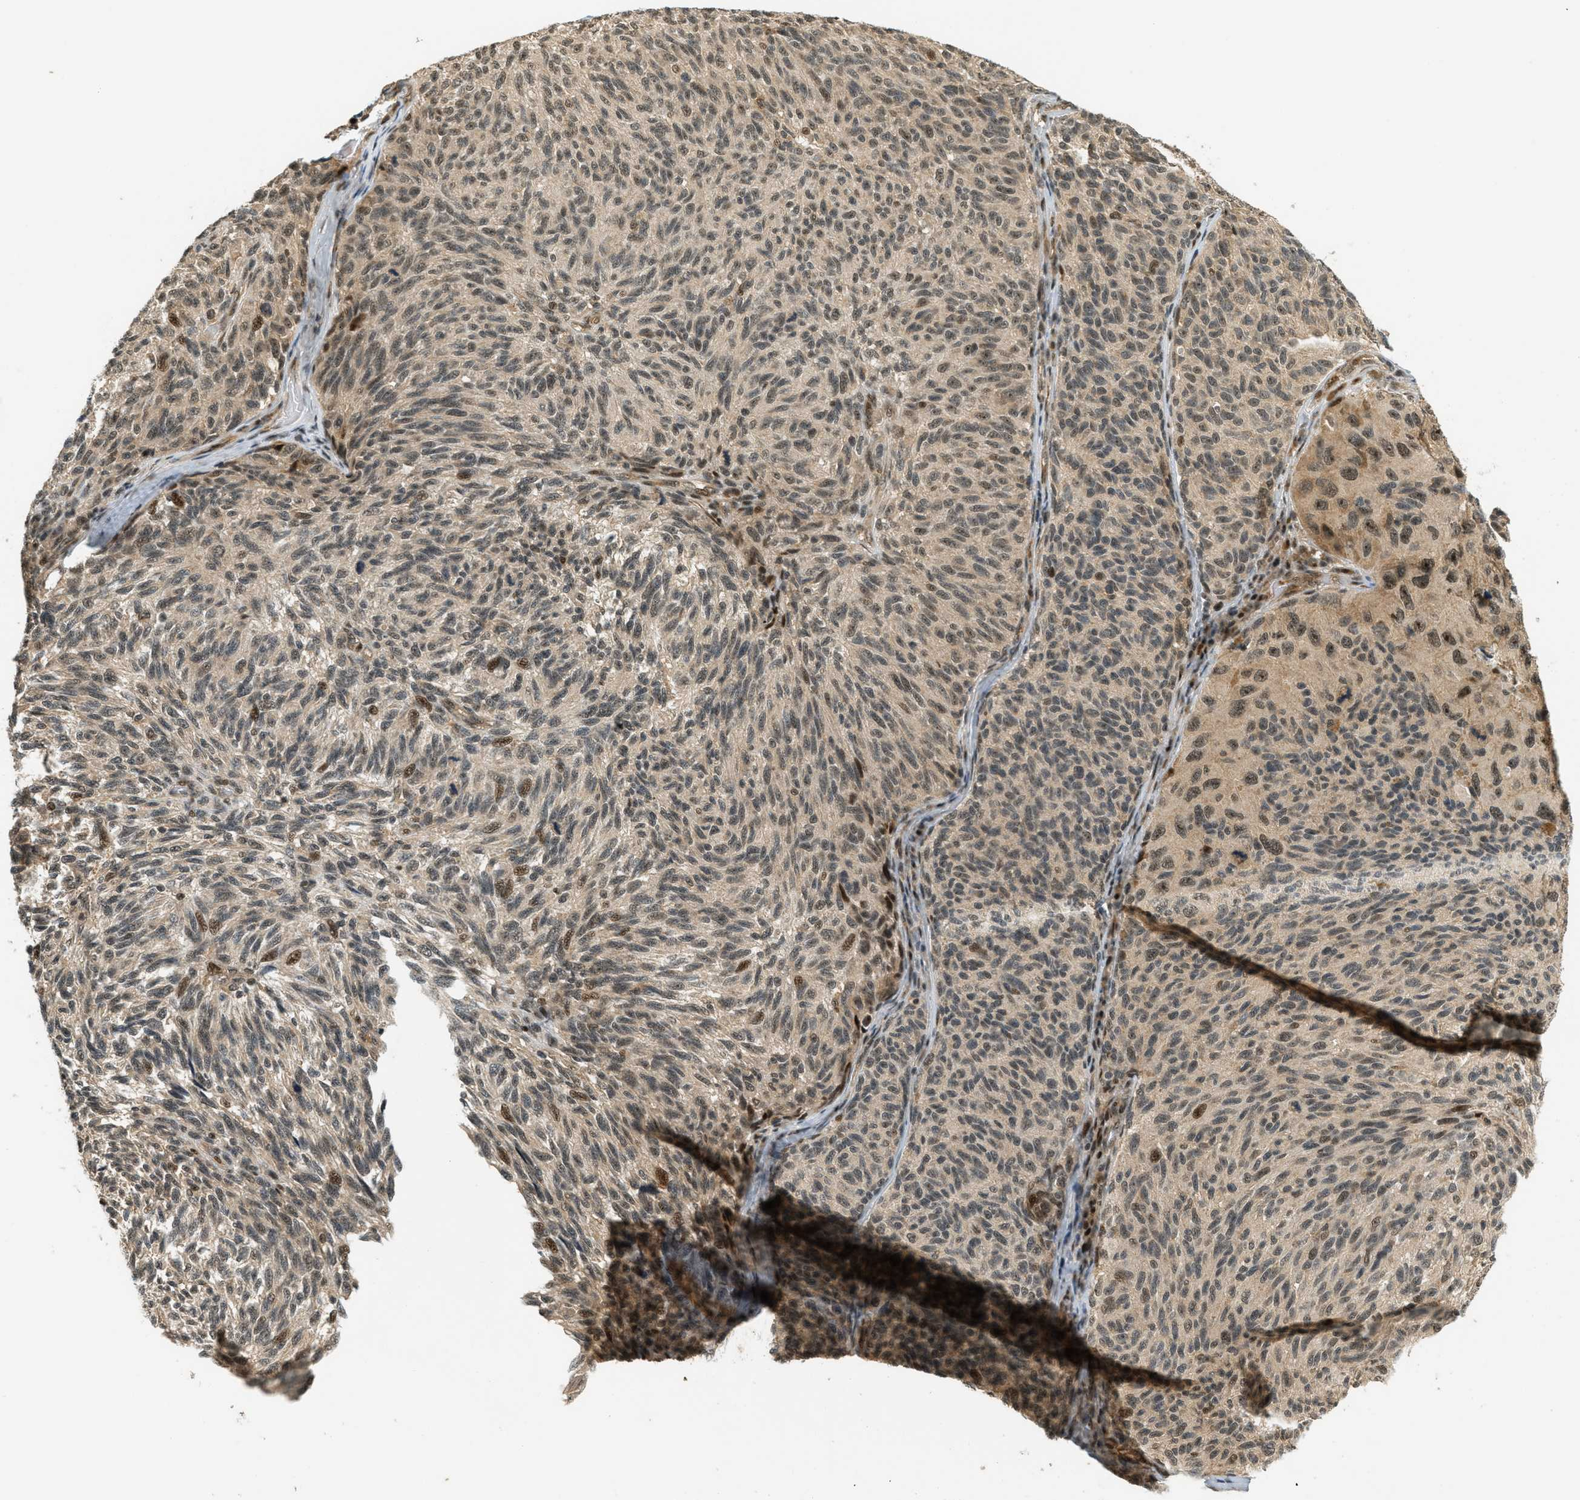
{"staining": {"intensity": "moderate", "quantity": "25%-75%", "location": "nuclear"}, "tissue": "melanoma", "cell_type": "Tumor cells", "image_type": "cancer", "snomed": [{"axis": "morphology", "description": "Malignant melanoma, NOS"}, {"axis": "topography", "description": "Skin"}], "caption": "Immunohistochemistry (IHC) photomicrograph of human melanoma stained for a protein (brown), which demonstrates medium levels of moderate nuclear staining in about 25%-75% of tumor cells.", "gene": "FOXM1", "patient": {"sex": "female", "age": 73}}